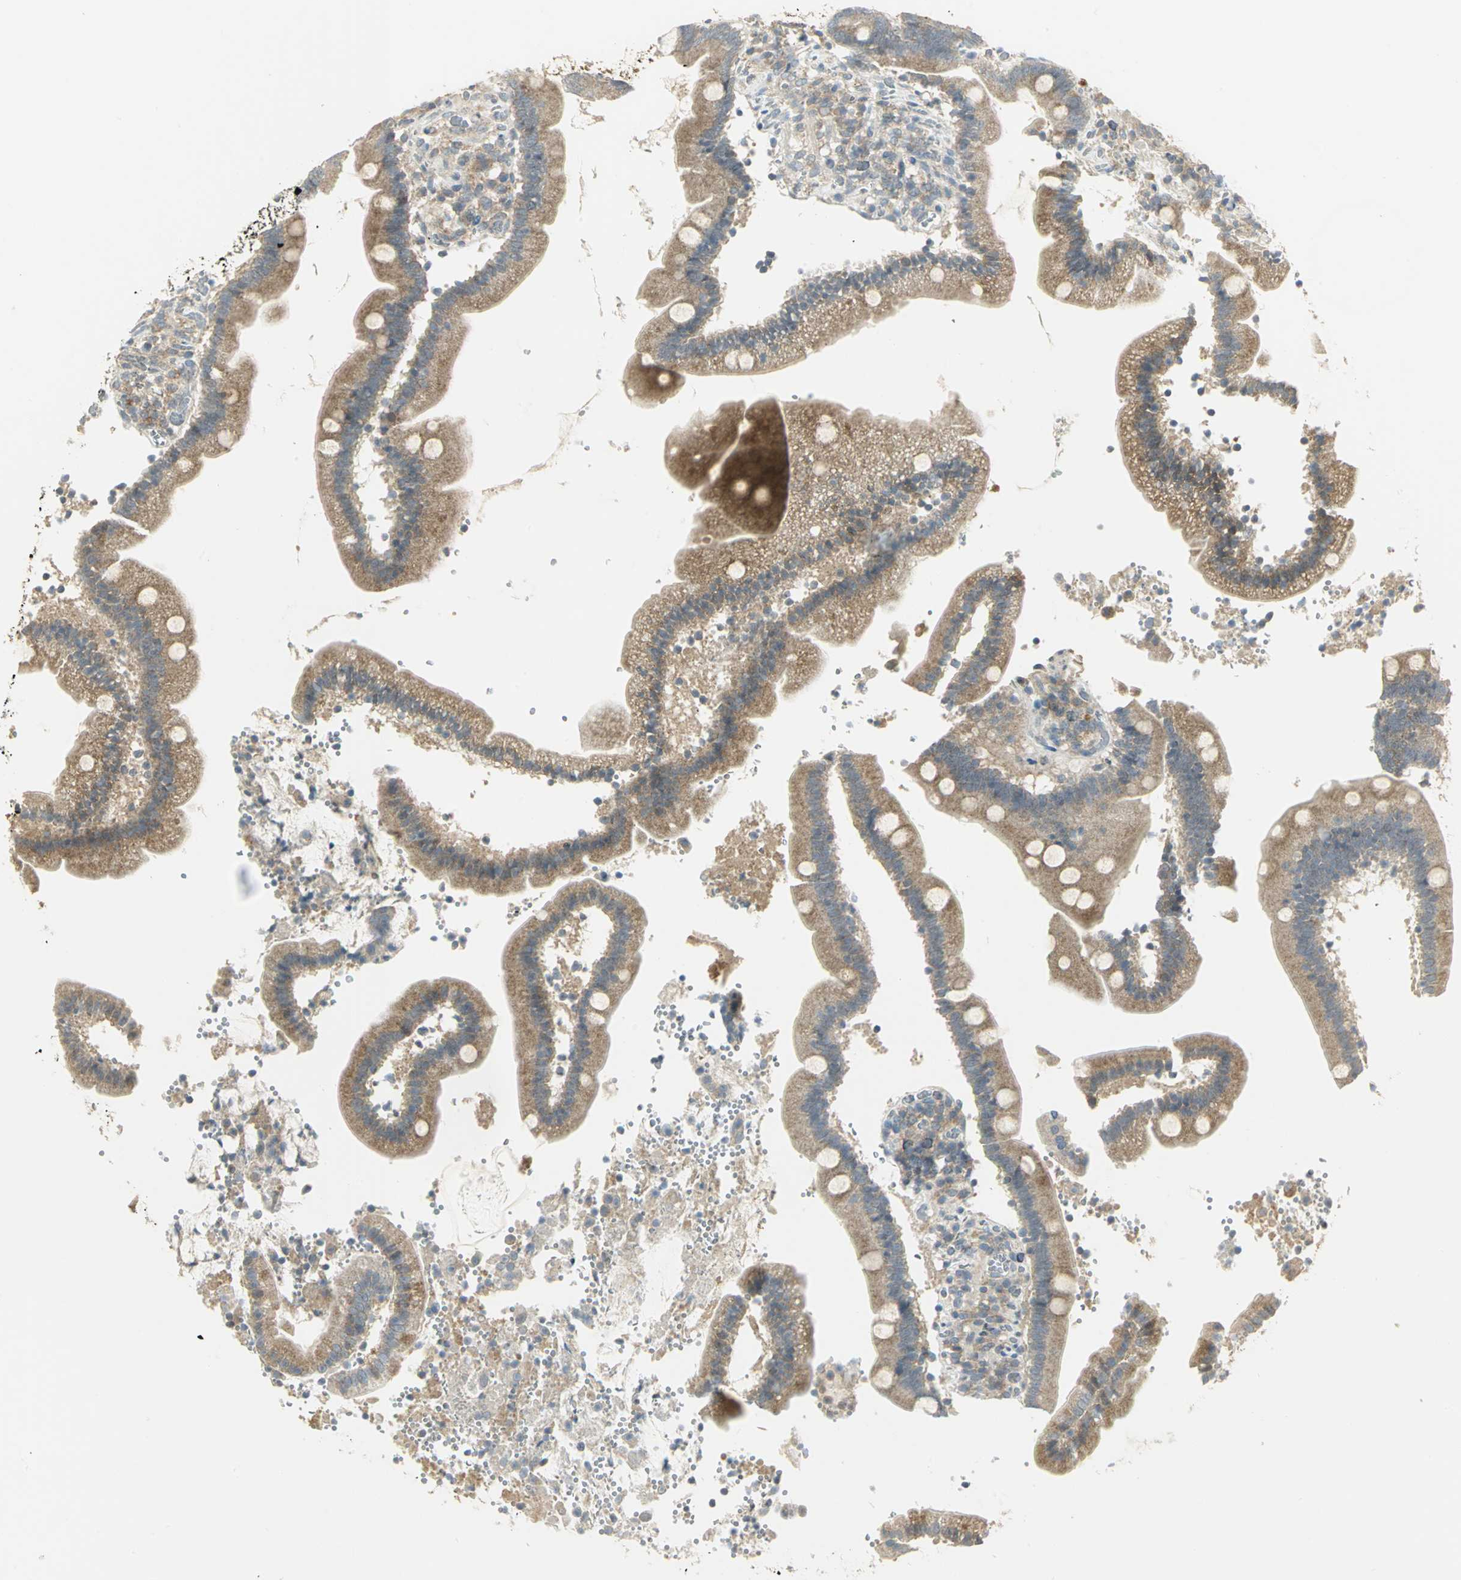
{"staining": {"intensity": "weak", "quantity": ">75%", "location": "cytoplasmic/membranous"}, "tissue": "duodenum", "cell_type": "Glandular cells", "image_type": "normal", "snomed": [{"axis": "morphology", "description": "Normal tissue, NOS"}, {"axis": "topography", "description": "Duodenum"}], "caption": "The histopathology image shows a brown stain indicating the presence of a protein in the cytoplasmic/membranous of glandular cells in duodenum. (DAB IHC with brightfield microscopy, high magnification).", "gene": "MAPK8IP3", "patient": {"sex": "male", "age": 66}}